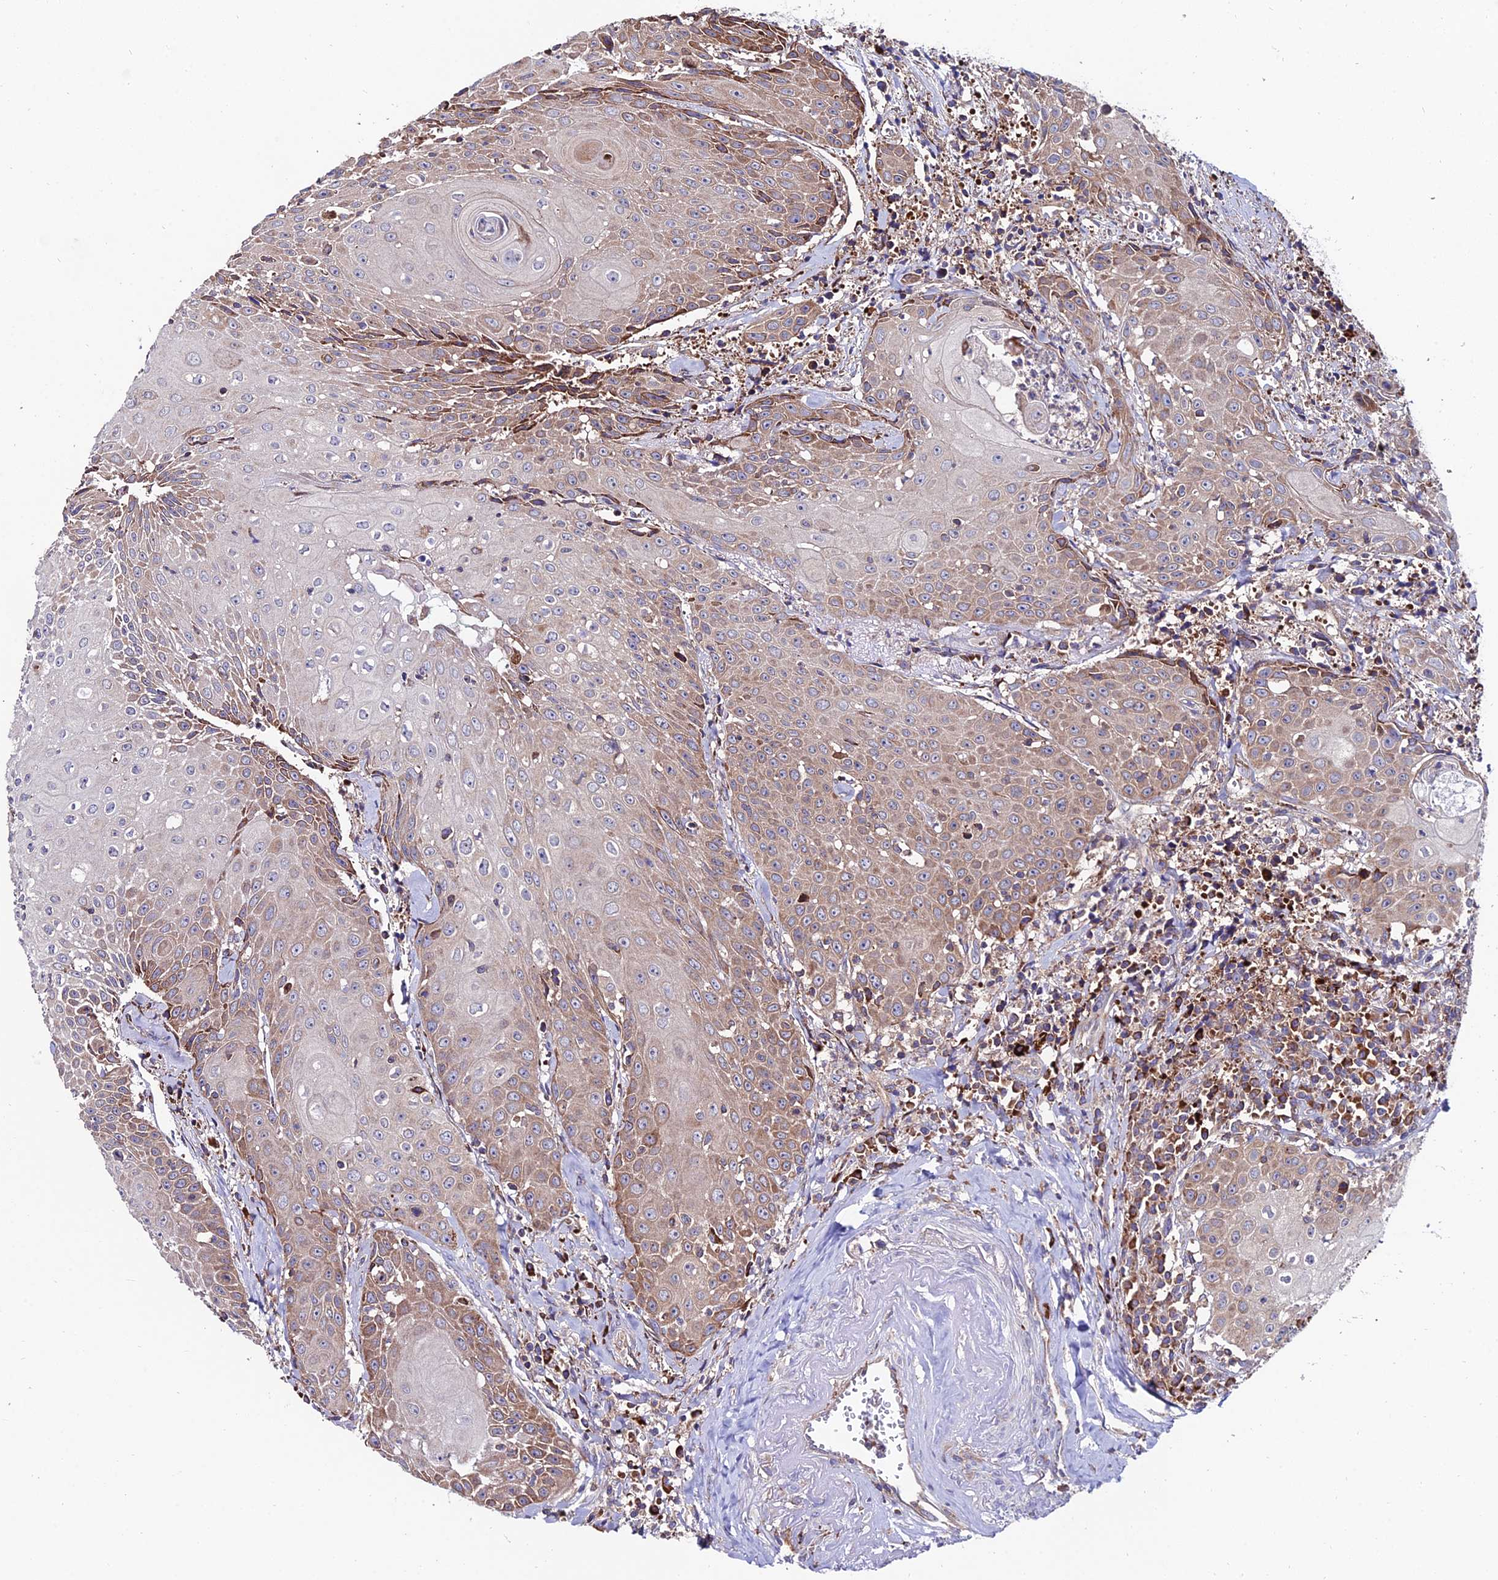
{"staining": {"intensity": "moderate", "quantity": "25%-75%", "location": "cytoplasmic/membranous"}, "tissue": "head and neck cancer", "cell_type": "Tumor cells", "image_type": "cancer", "snomed": [{"axis": "morphology", "description": "Squamous cell carcinoma, NOS"}, {"axis": "topography", "description": "Oral tissue"}, {"axis": "topography", "description": "Head-Neck"}], "caption": "Head and neck cancer (squamous cell carcinoma) stained with a brown dye exhibits moderate cytoplasmic/membranous positive staining in approximately 25%-75% of tumor cells.", "gene": "EIF3K", "patient": {"sex": "female", "age": 82}}